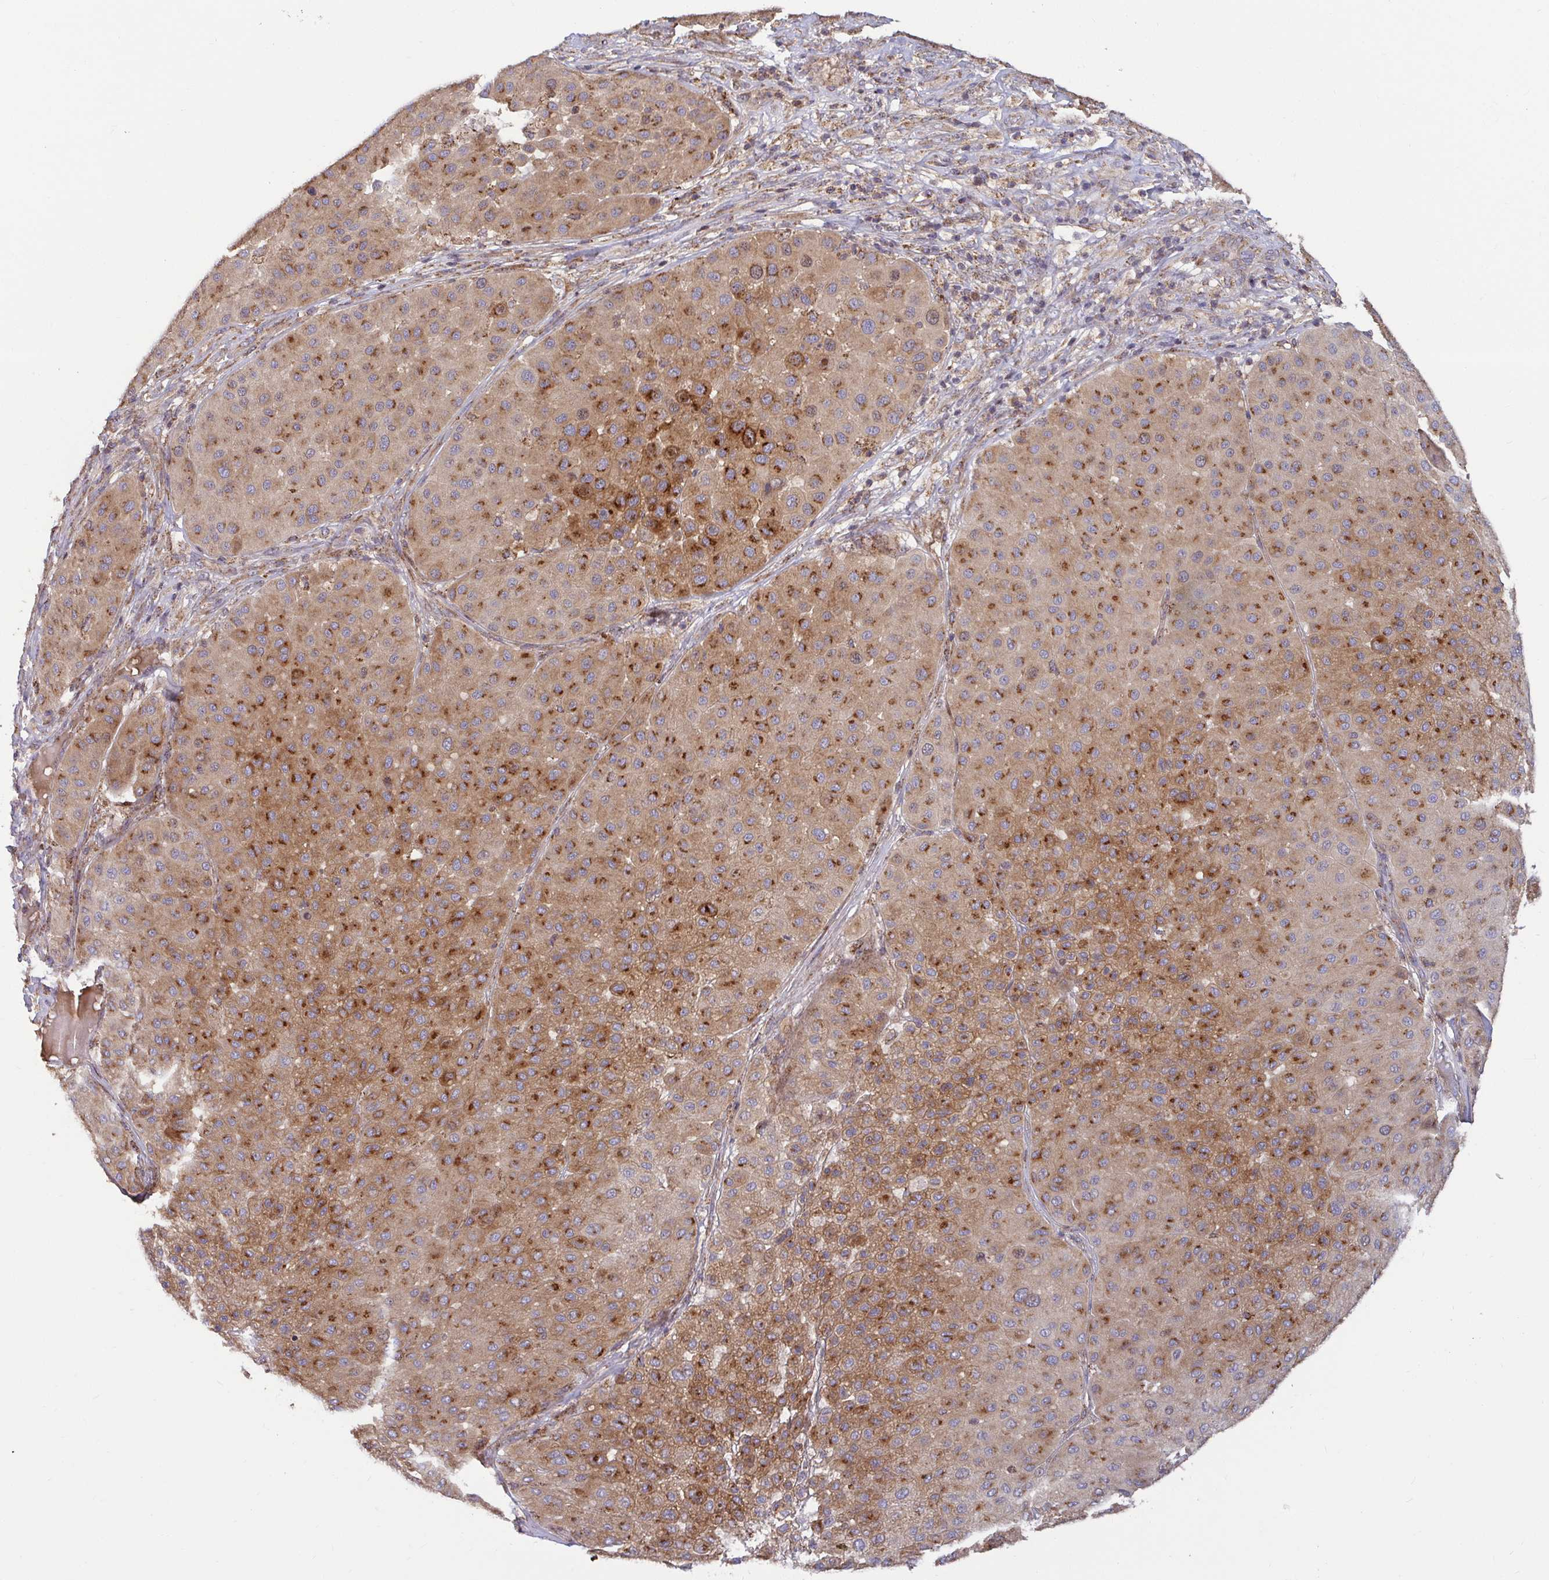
{"staining": {"intensity": "moderate", "quantity": ">75%", "location": "cytoplasmic/membranous"}, "tissue": "melanoma", "cell_type": "Tumor cells", "image_type": "cancer", "snomed": [{"axis": "morphology", "description": "Malignant melanoma, Metastatic site"}, {"axis": "topography", "description": "Smooth muscle"}], "caption": "IHC (DAB) staining of malignant melanoma (metastatic site) exhibits moderate cytoplasmic/membranous protein expression in approximately >75% of tumor cells.", "gene": "SPRY1", "patient": {"sex": "male", "age": 41}}